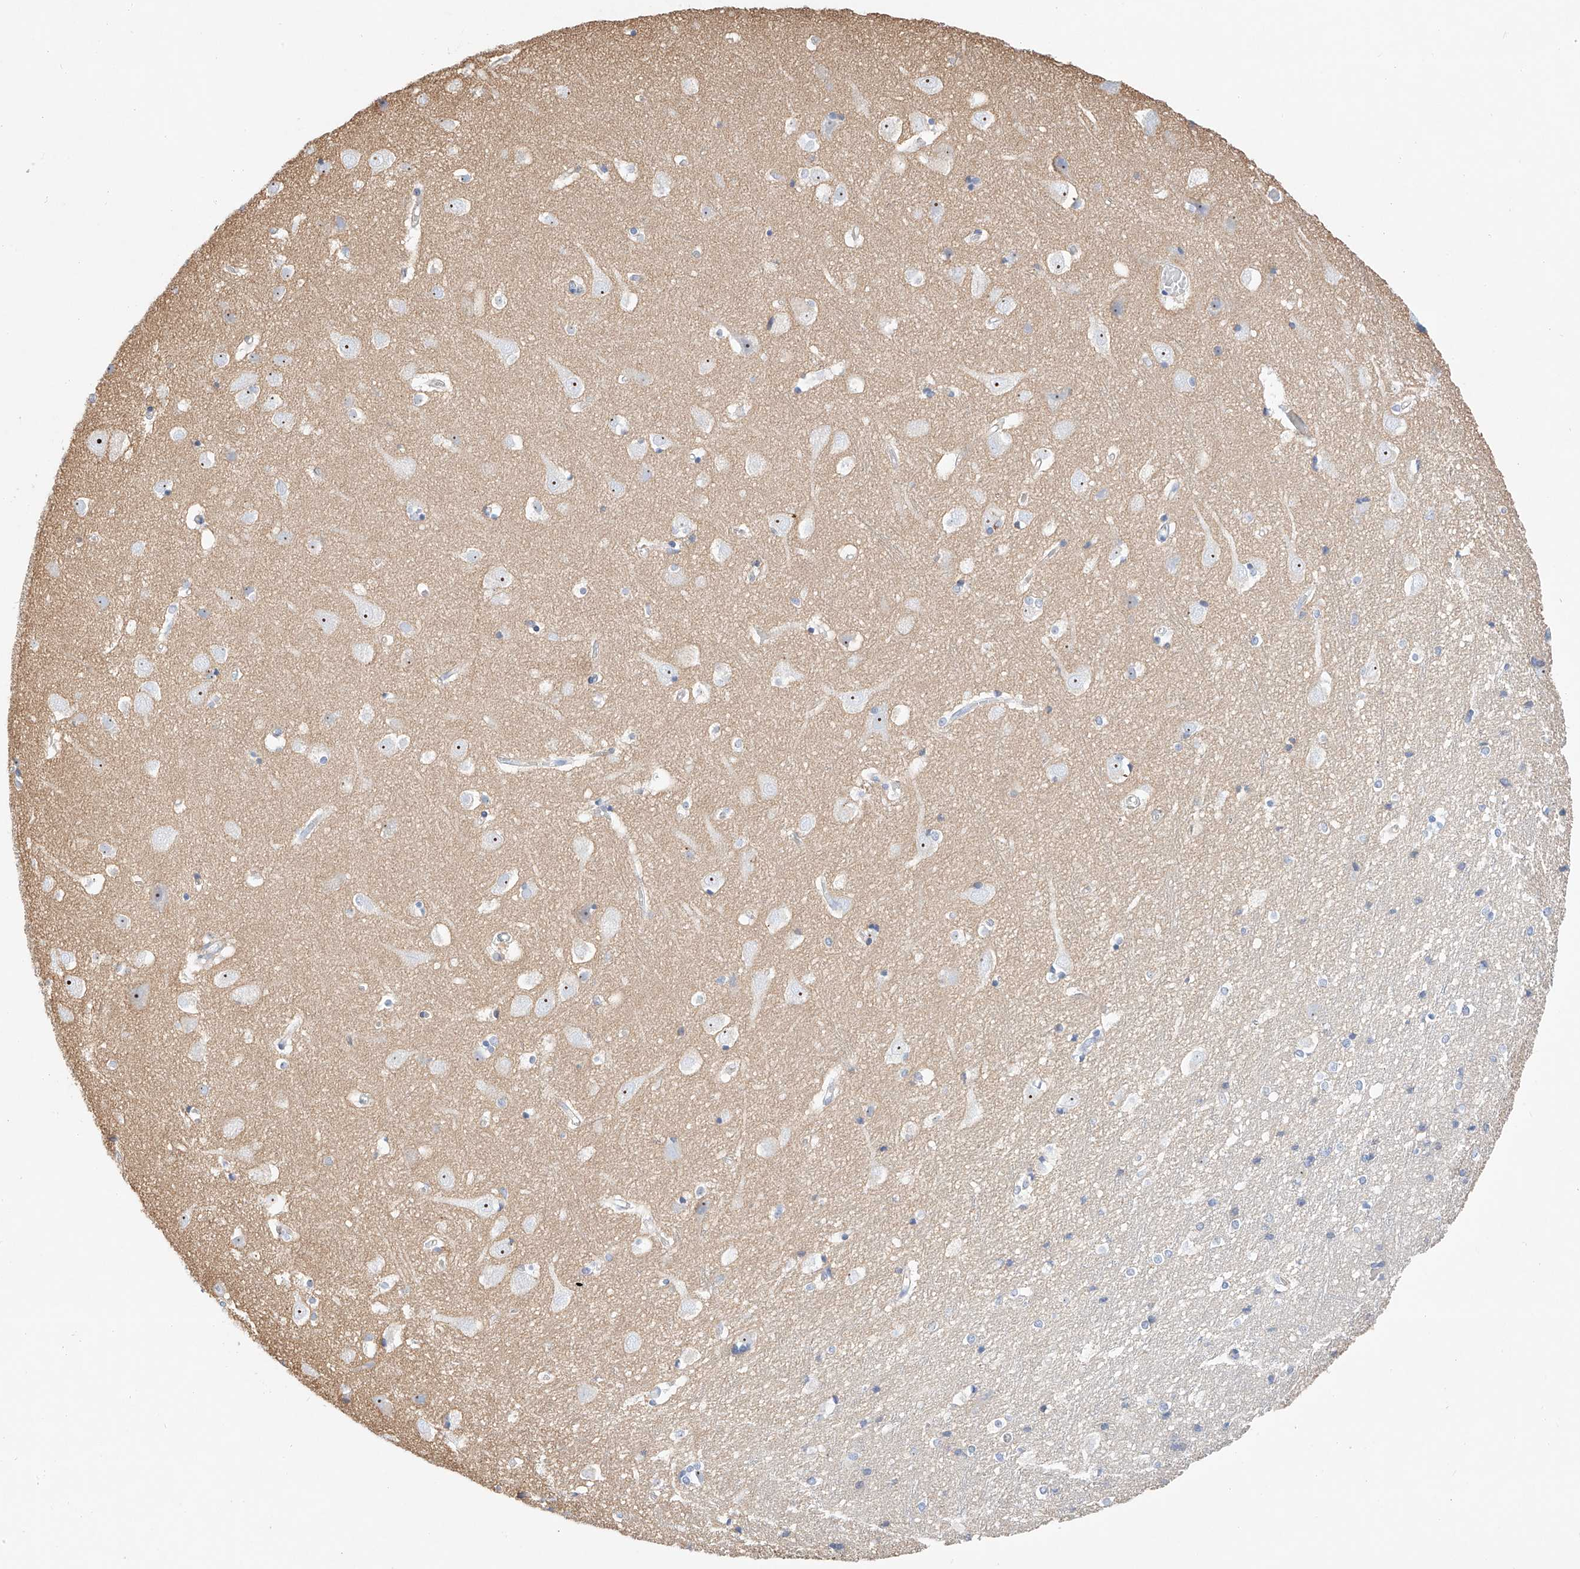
{"staining": {"intensity": "negative", "quantity": "none", "location": "none"}, "tissue": "cerebral cortex", "cell_type": "Endothelial cells", "image_type": "normal", "snomed": [{"axis": "morphology", "description": "Normal tissue, NOS"}, {"axis": "topography", "description": "Cerebral cortex"}], "caption": "This is a photomicrograph of immunohistochemistry staining of unremarkable cerebral cortex, which shows no positivity in endothelial cells.", "gene": "SNU13", "patient": {"sex": "male", "age": 54}}